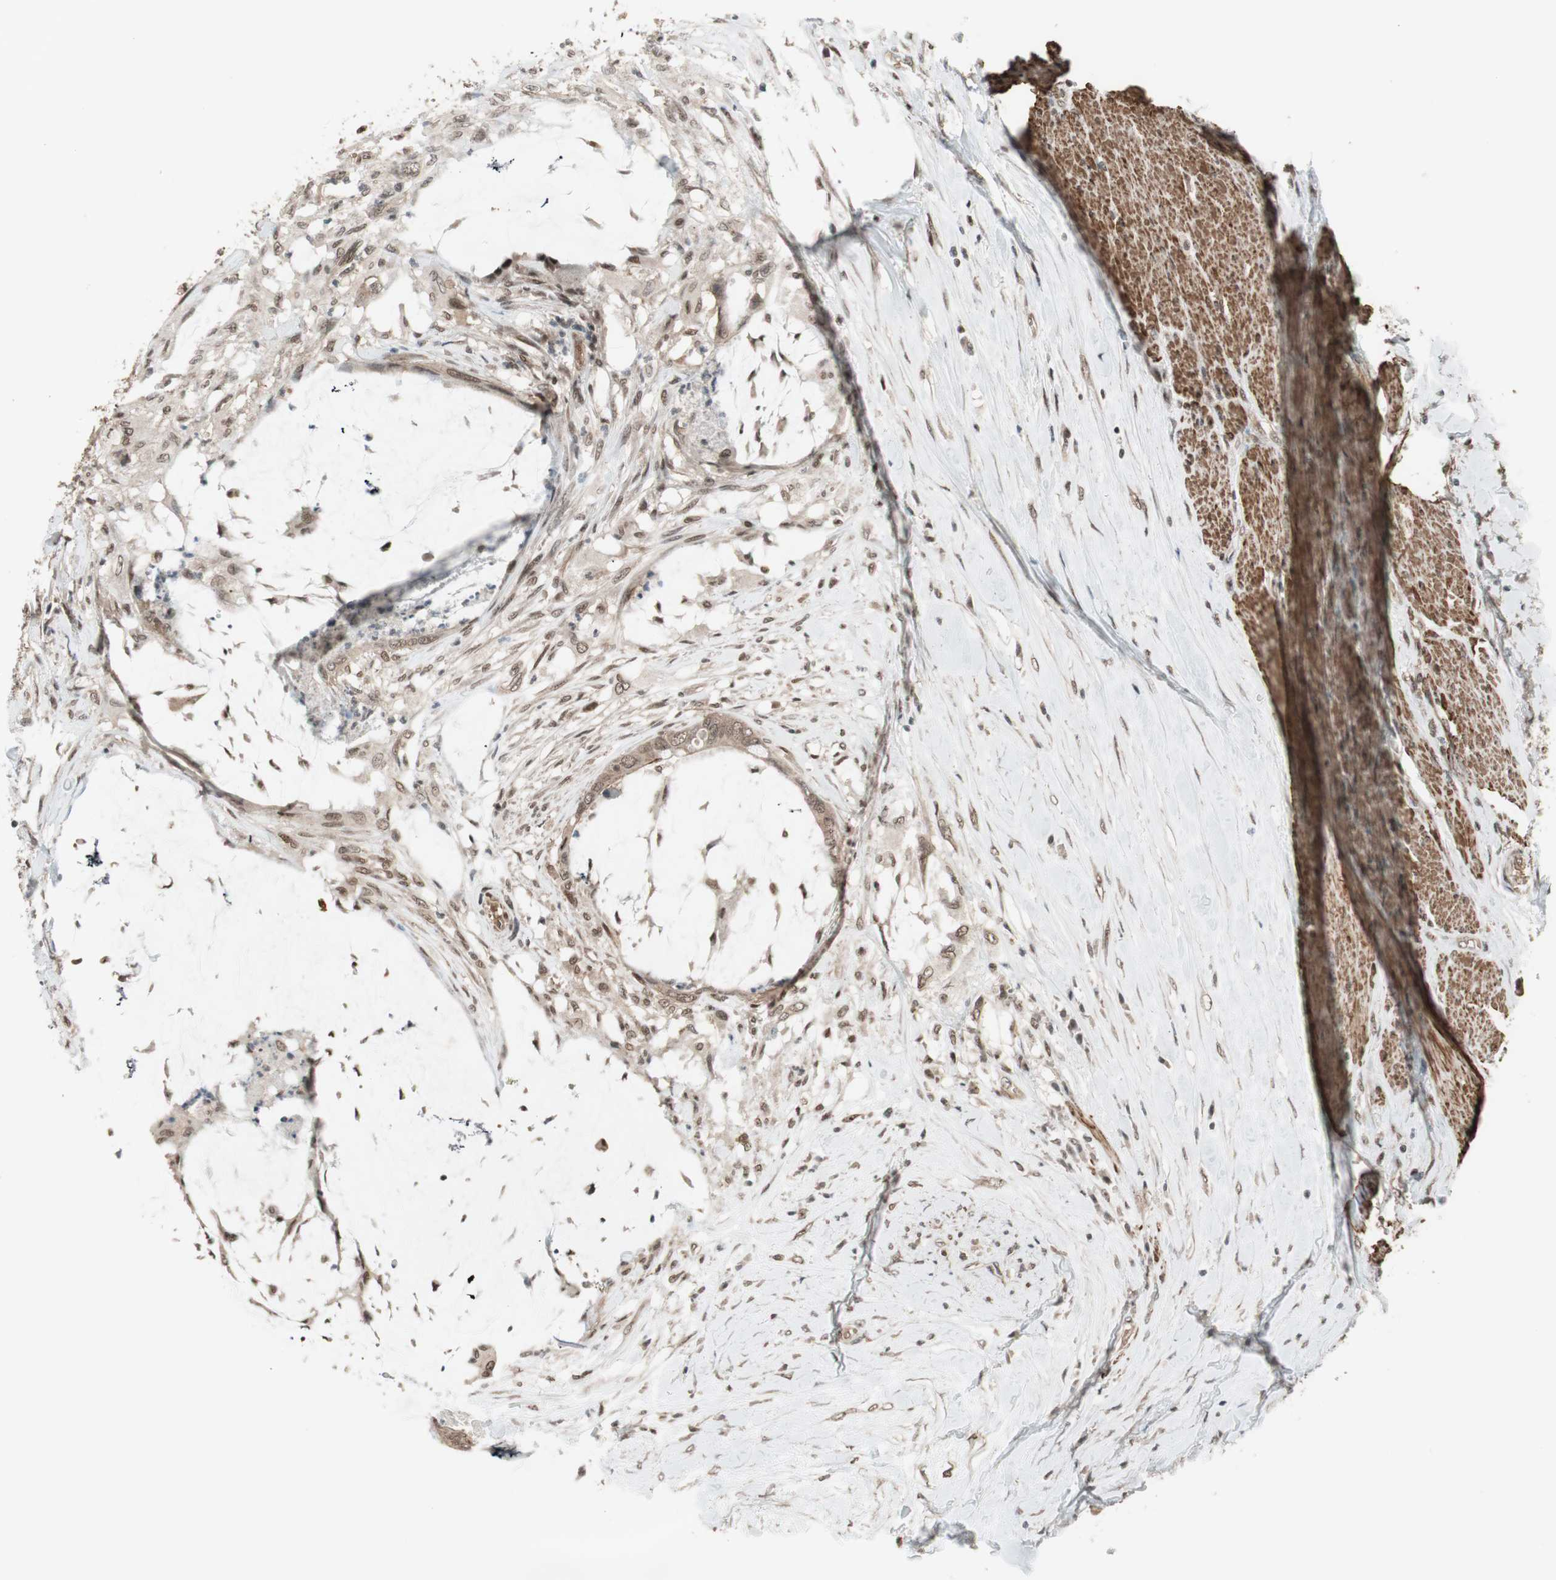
{"staining": {"intensity": "weak", "quantity": ">75%", "location": "cytoplasmic/membranous,nuclear"}, "tissue": "colorectal cancer", "cell_type": "Tumor cells", "image_type": "cancer", "snomed": [{"axis": "morphology", "description": "Adenocarcinoma, NOS"}, {"axis": "topography", "description": "Rectum"}], "caption": "An image of human colorectal adenocarcinoma stained for a protein reveals weak cytoplasmic/membranous and nuclear brown staining in tumor cells.", "gene": "DRAP1", "patient": {"sex": "female", "age": 77}}